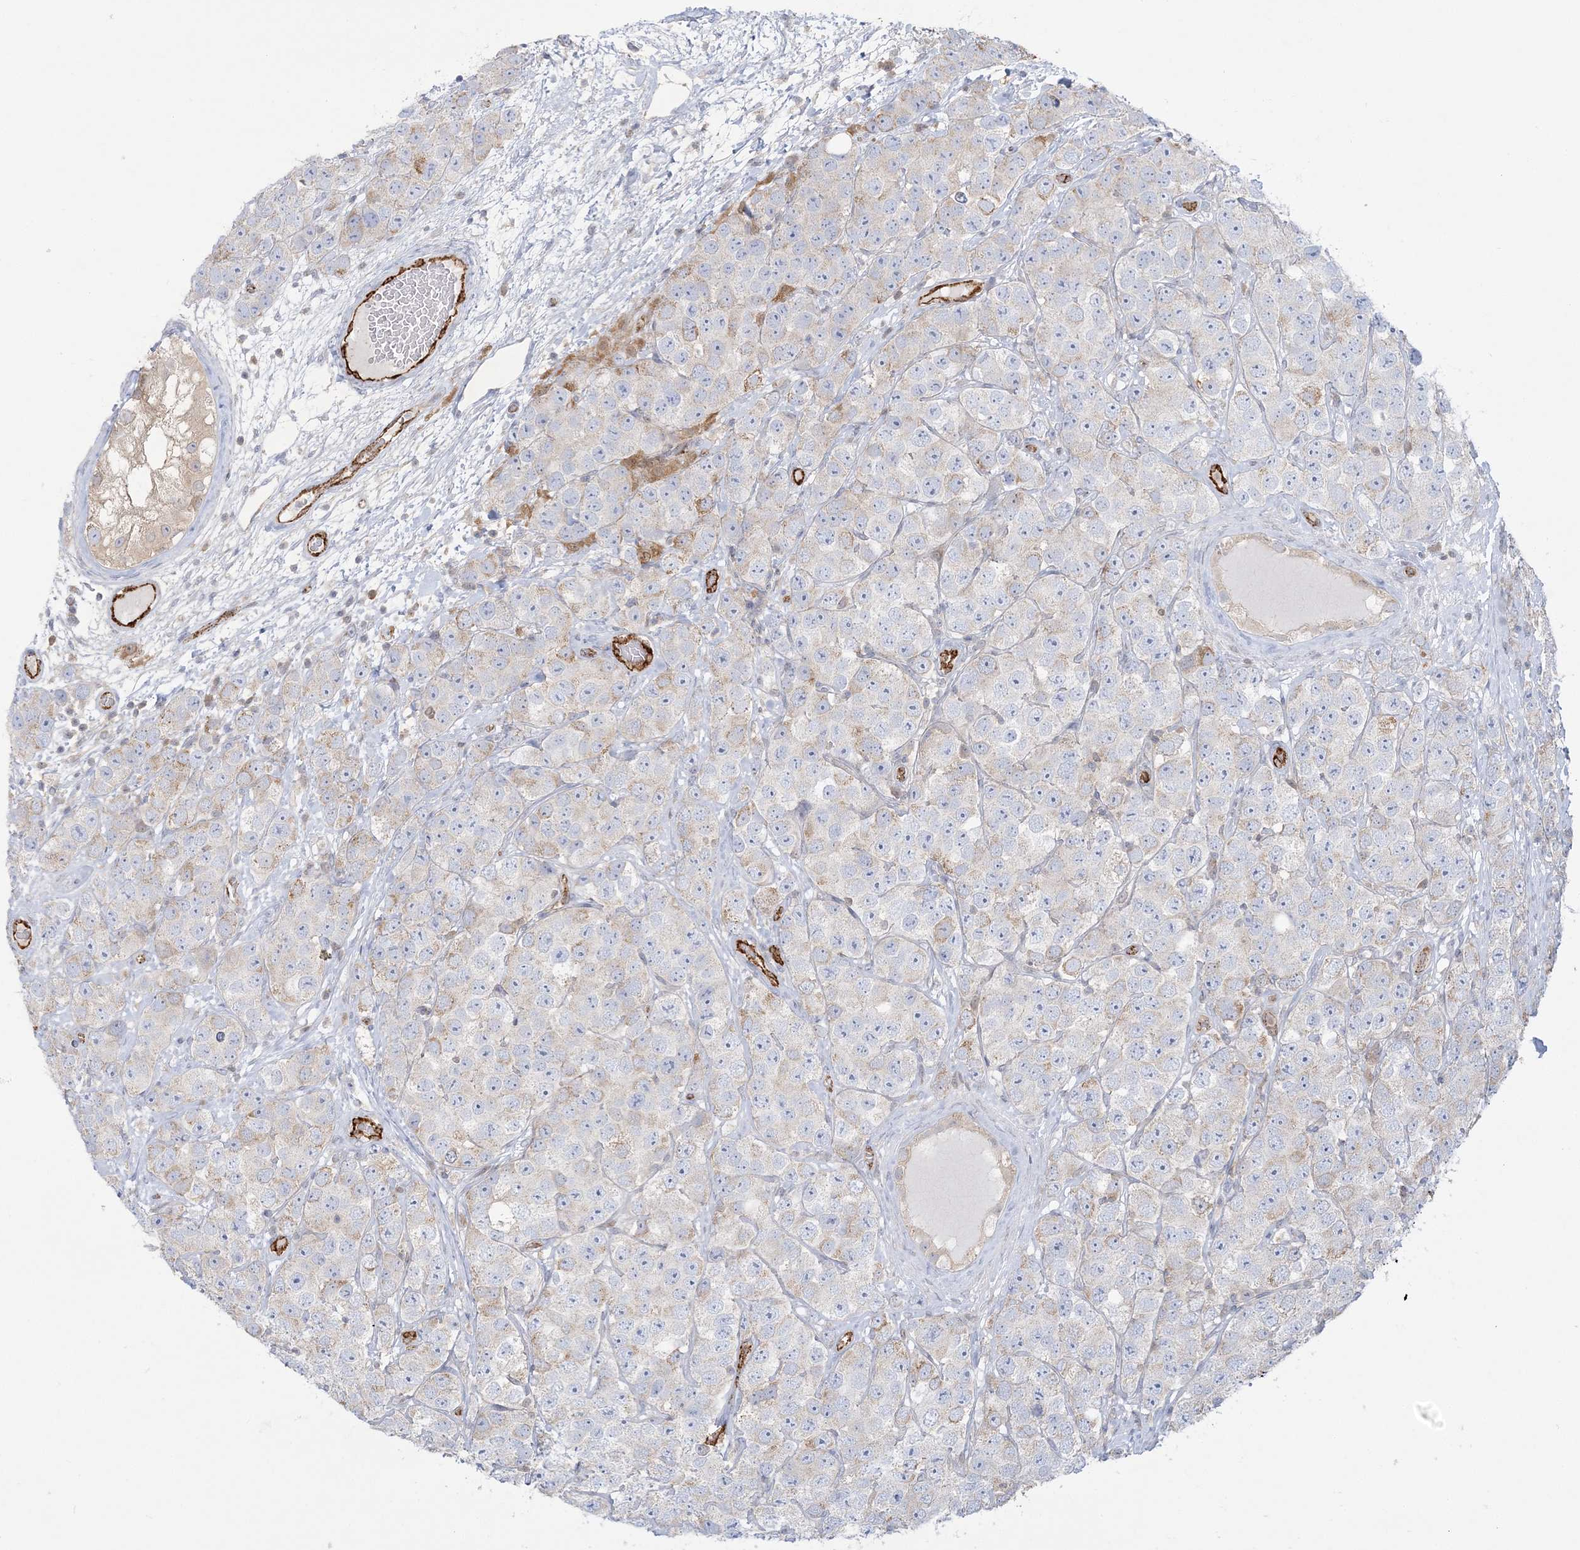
{"staining": {"intensity": "weak", "quantity": "<25%", "location": "cytoplasmic/membranous"}, "tissue": "testis cancer", "cell_type": "Tumor cells", "image_type": "cancer", "snomed": [{"axis": "morphology", "description": "Seminoma, NOS"}, {"axis": "topography", "description": "Testis"}], "caption": "IHC image of neoplastic tissue: human testis seminoma stained with DAB exhibits no significant protein expression in tumor cells.", "gene": "INPP1", "patient": {"sex": "male", "age": 28}}